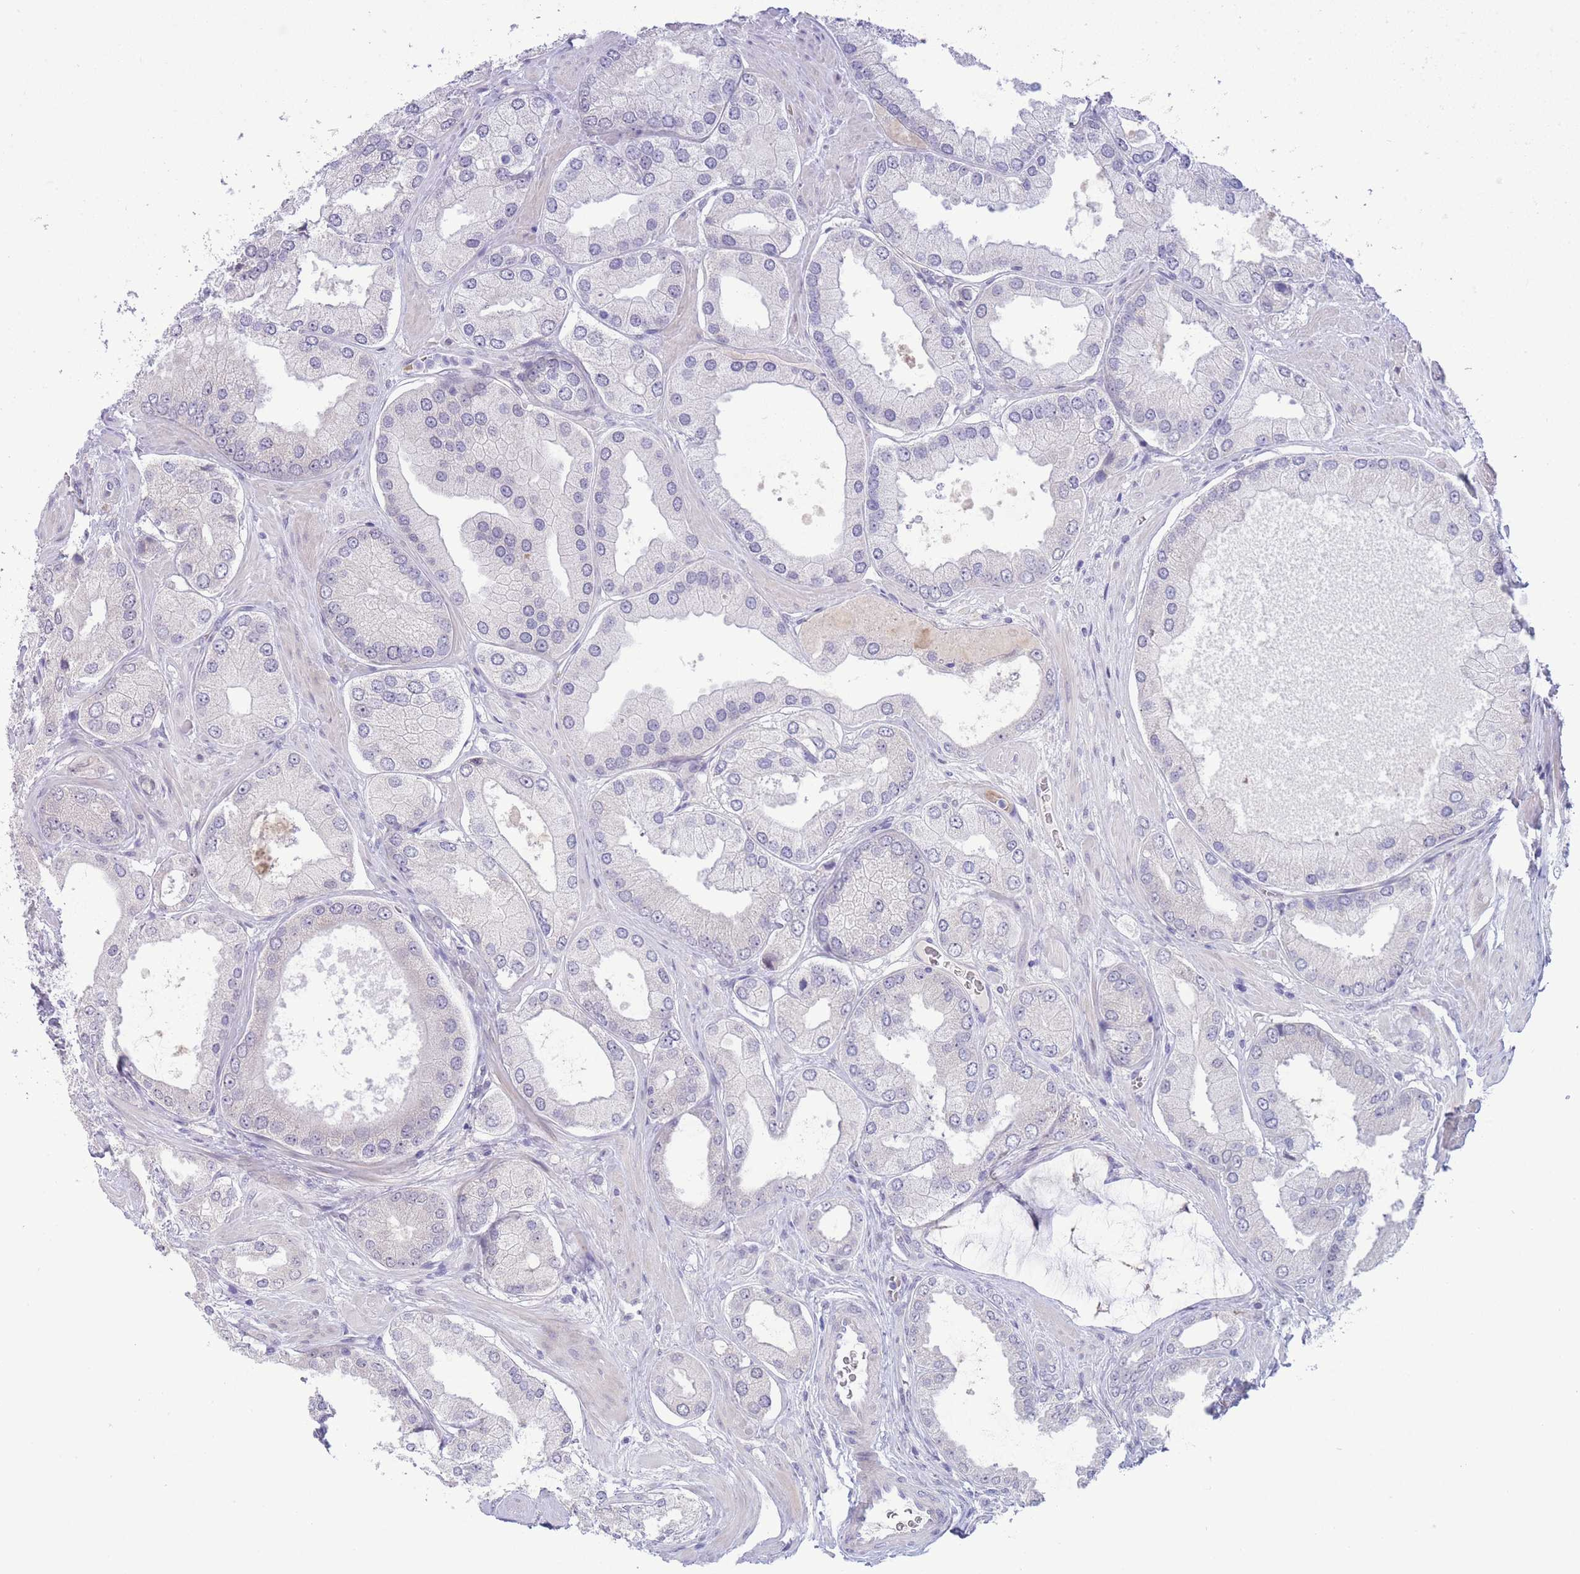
{"staining": {"intensity": "negative", "quantity": "none", "location": "none"}, "tissue": "prostate cancer", "cell_type": "Tumor cells", "image_type": "cancer", "snomed": [{"axis": "morphology", "description": "Adenocarcinoma, Low grade"}, {"axis": "topography", "description": "Prostate"}], "caption": "Low-grade adenocarcinoma (prostate) was stained to show a protein in brown. There is no significant staining in tumor cells. (DAB (3,3'-diaminobenzidine) IHC with hematoxylin counter stain).", "gene": "FBXO46", "patient": {"sex": "male", "age": 42}}